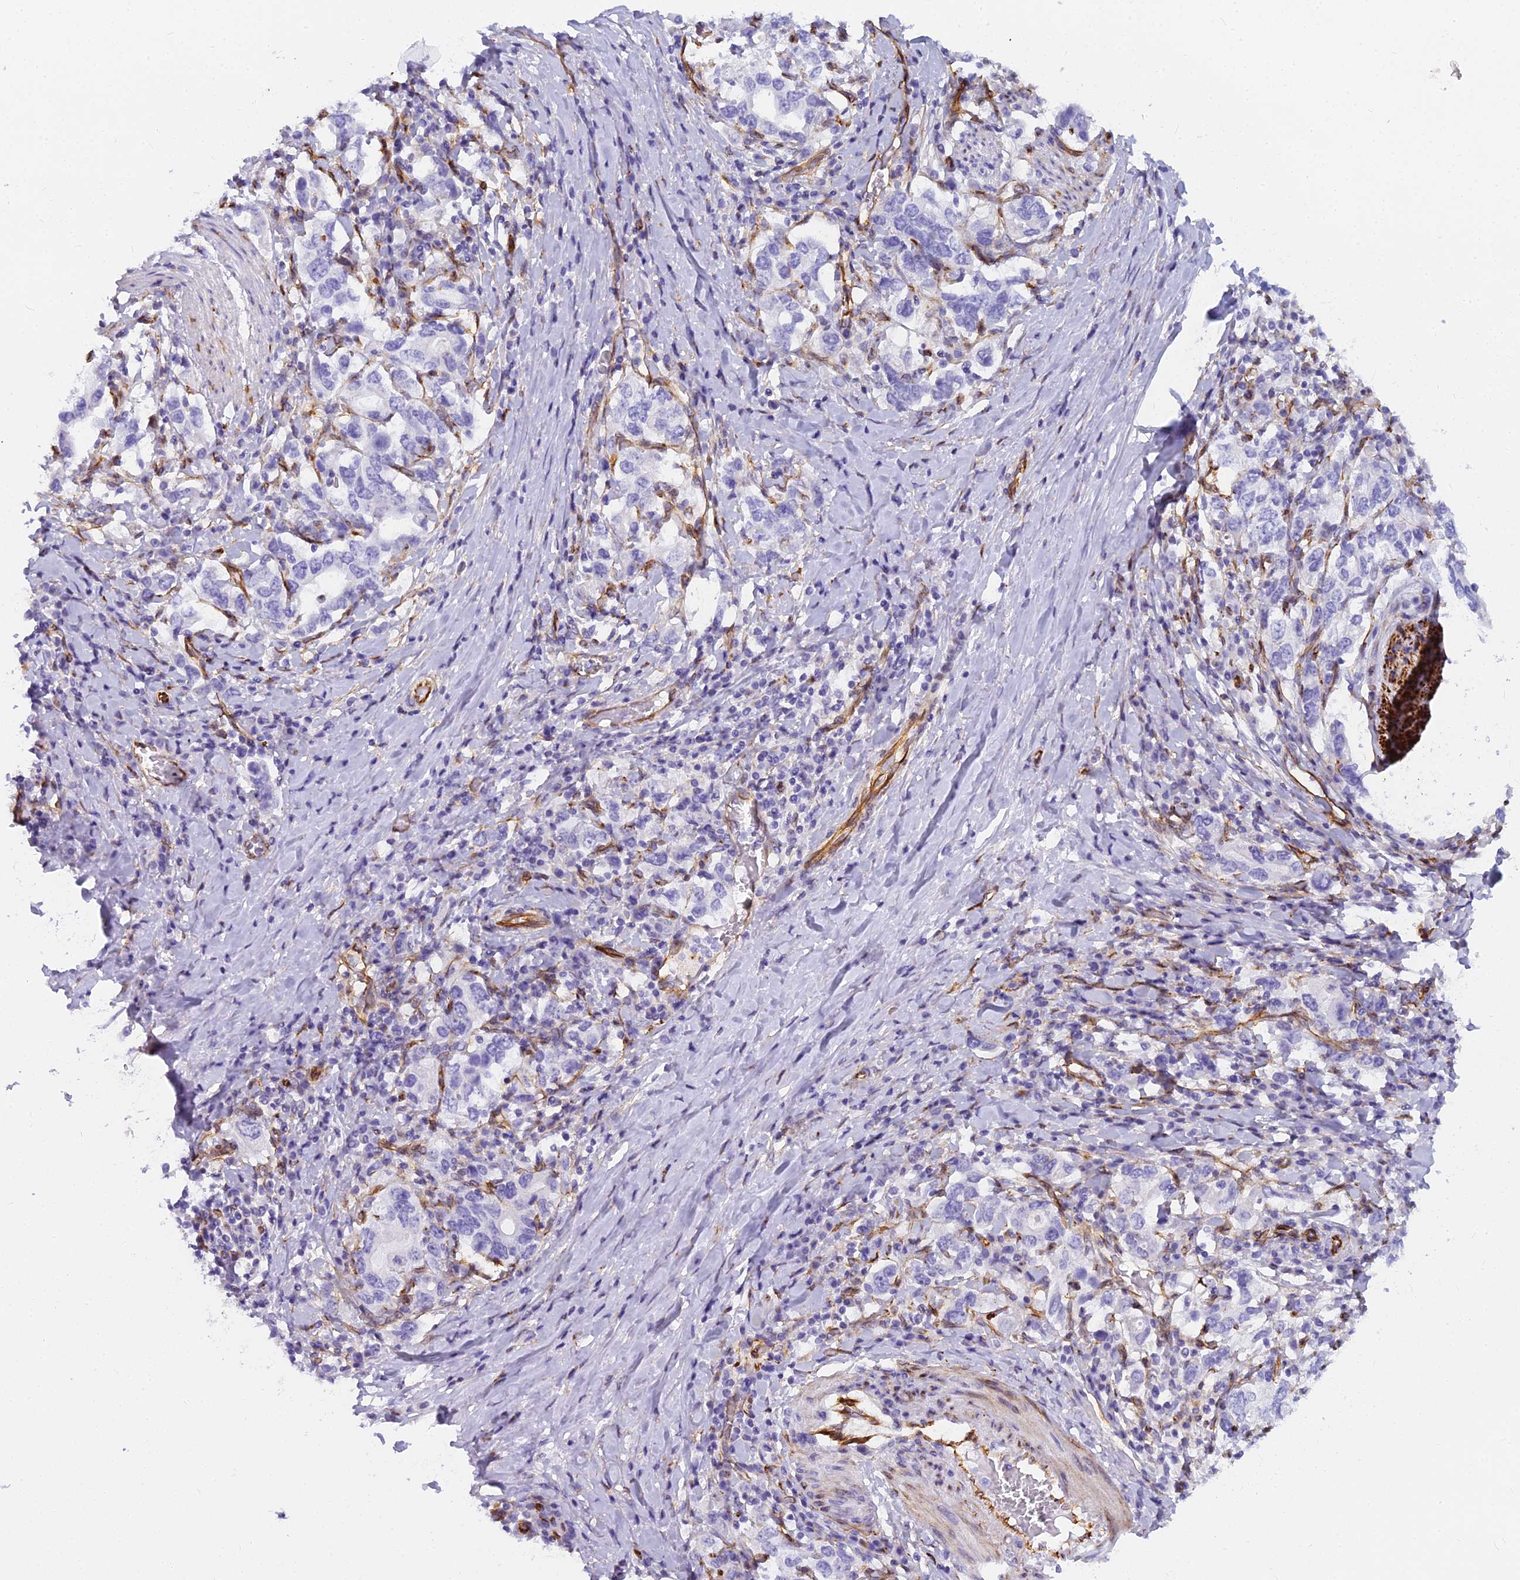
{"staining": {"intensity": "negative", "quantity": "none", "location": "none"}, "tissue": "stomach cancer", "cell_type": "Tumor cells", "image_type": "cancer", "snomed": [{"axis": "morphology", "description": "Adenocarcinoma, NOS"}, {"axis": "topography", "description": "Stomach, upper"}, {"axis": "topography", "description": "Stomach"}], "caption": "The immunohistochemistry image has no significant positivity in tumor cells of stomach adenocarcinoma tissue.", "gene": "EVI2A", "patient": {"sex": "male", "age": 62}}